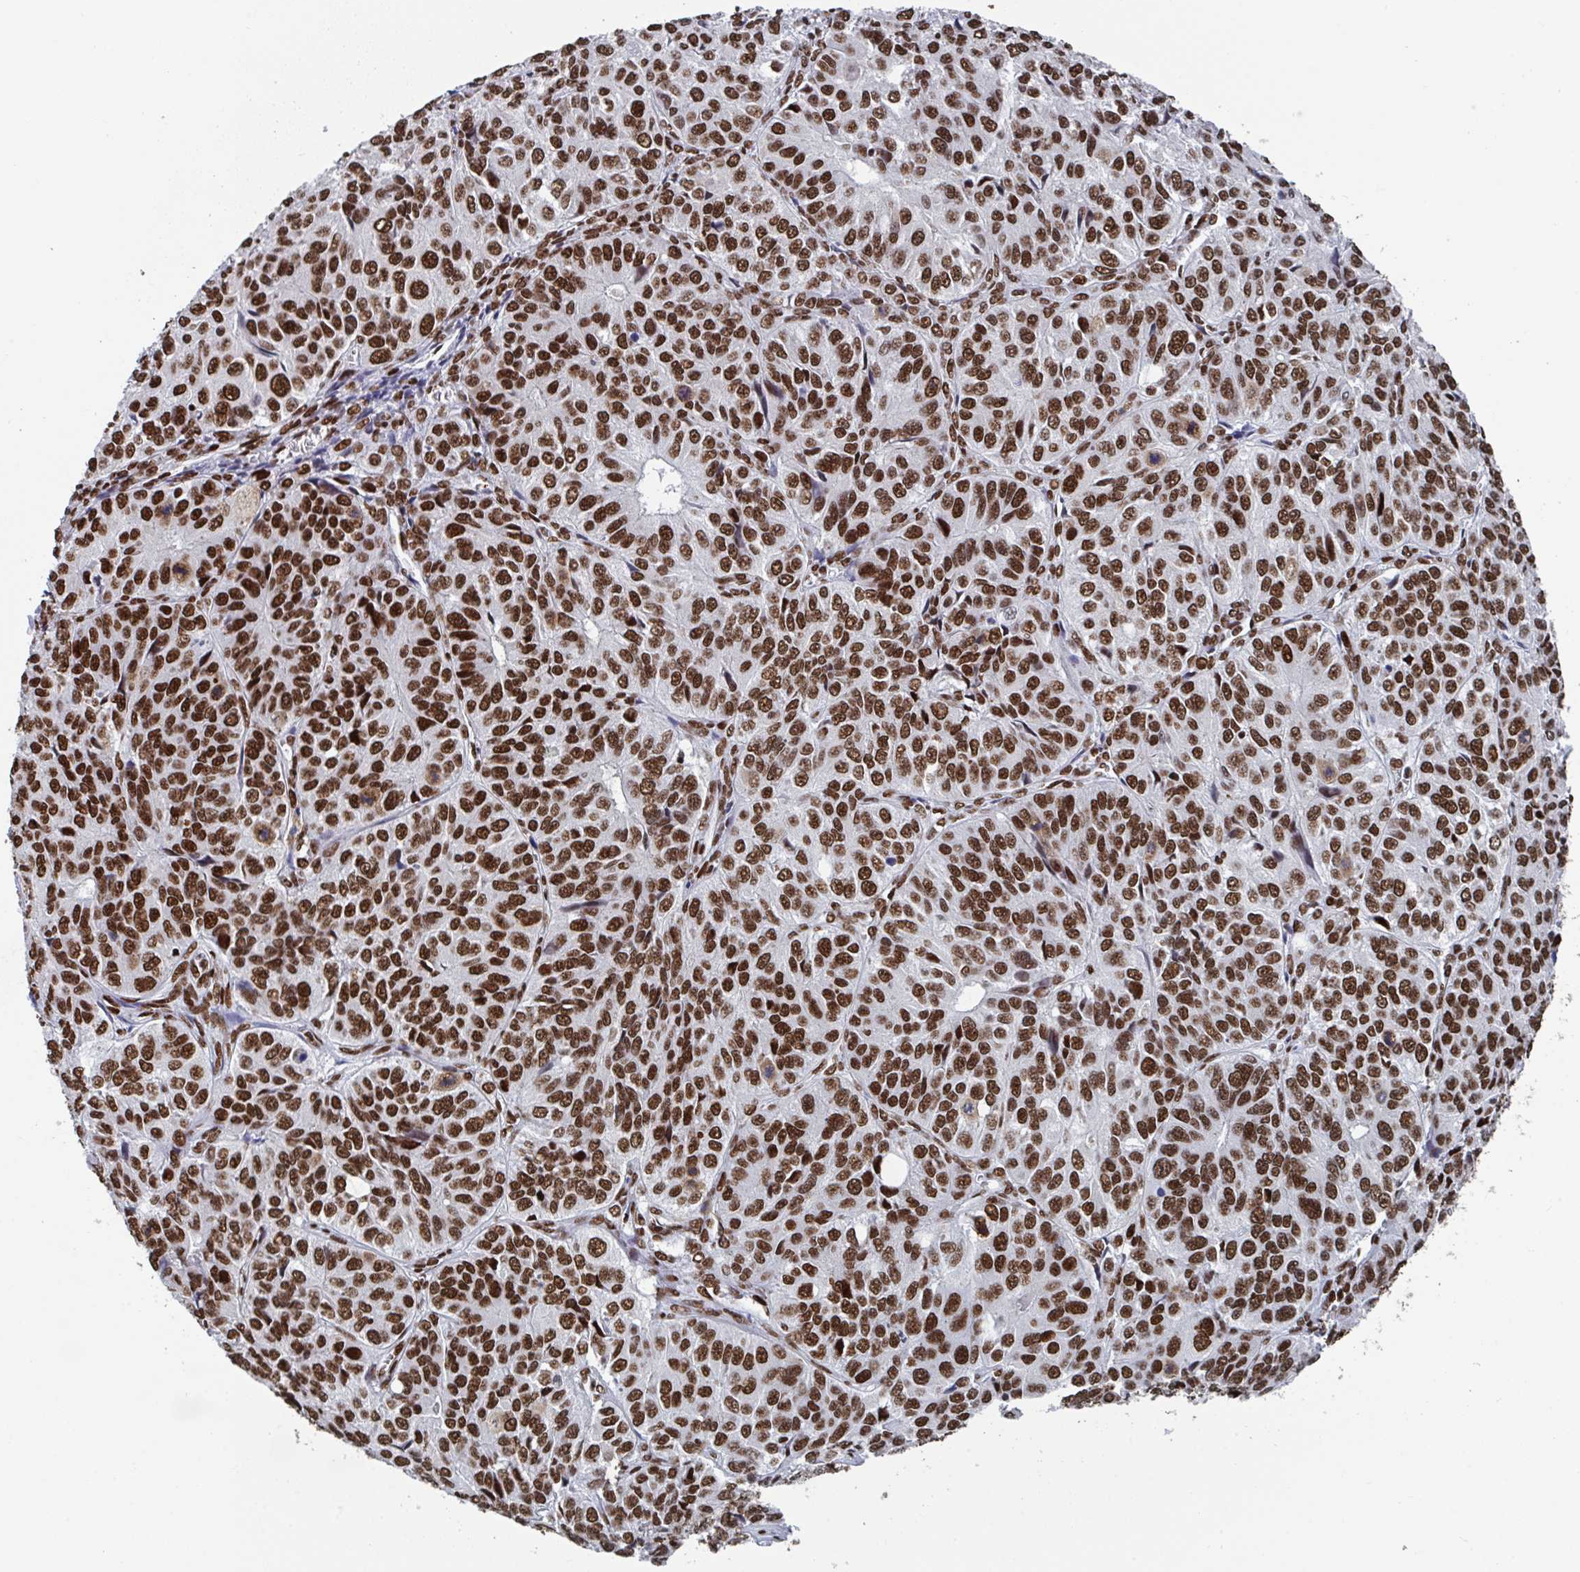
{"staining": {"intensity": "strong", "quantity": ">75%", "location": "nuclear"}, "tissue": "ovarian cancer", "cell_type": "Tumor cells", "image_type": "cancer", "snomed": [{"axis": "morphology", "description": "Carcinoma, endometroid"}, {"axis": "topography", "description": "Ovary"}], "caption": "Protein expression analysis of ovarian endometroid carcinoma reveals strong nuclear expression in about >75% of tumor cells. The staining was performed using DAB to visualize the protein expression in brown, while the nuclei were stained in blue with hematoxylin (Magnification: 20x).", "gene": "ZNF607", "patient": {"sex": "female", "age": 51}}